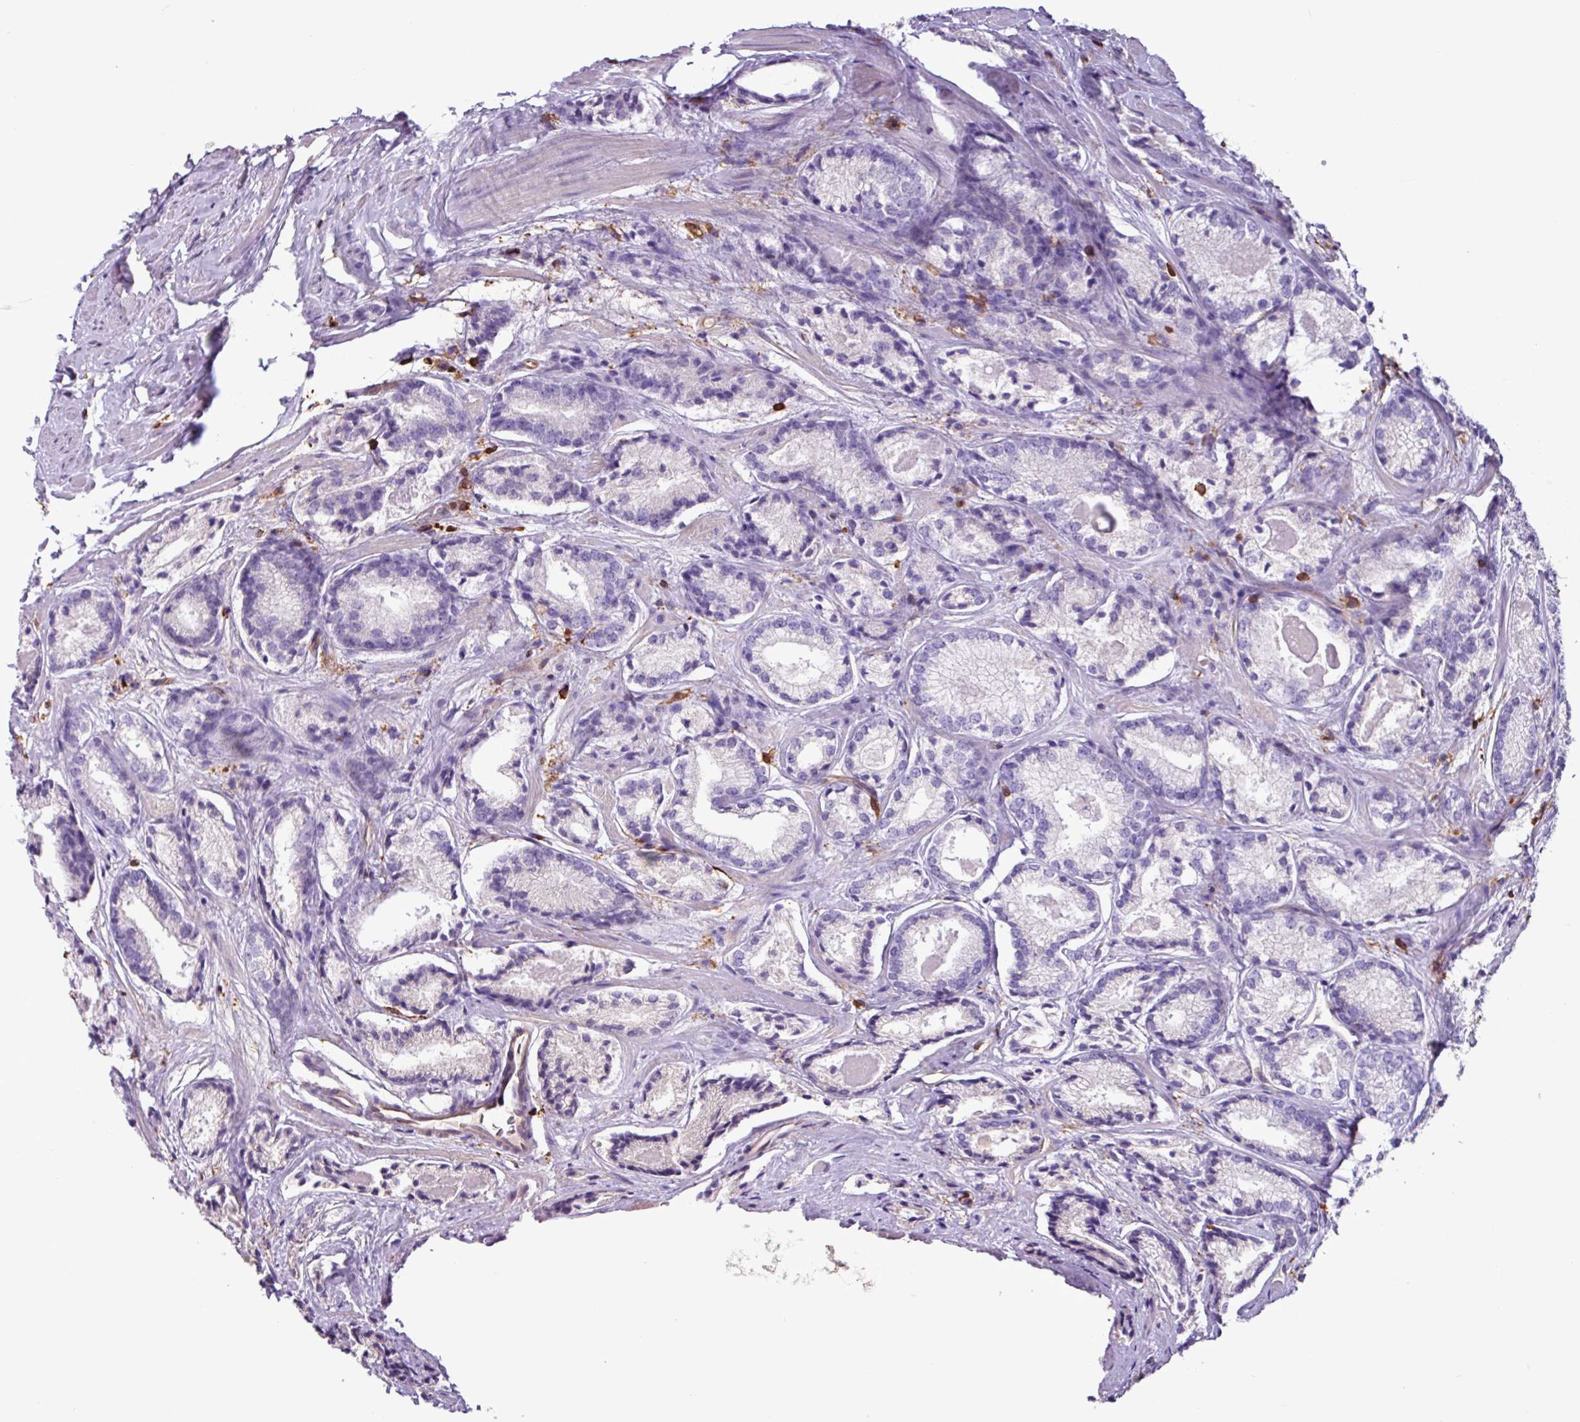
{"staining": {"intensity": "negative", "quantity": "none", "location": "none"}, "tissue": "prostate cancer", "cell_type": "Tumor cells", "image_type": "cancer", "snomed": [{"axis": "morphology", "description": "Adenocarcinoma, Low grade"}, {"axis": "topography", "description": "Prostate"}], "caption": "This is an immunohistochemistry photomicrograph of prostate cancer (adenocarcinoma (low-grade)). There is no positivity in tumor cells.", "gene": "ARHGDIB", "patient": {"sex": "male", "age": 68}}